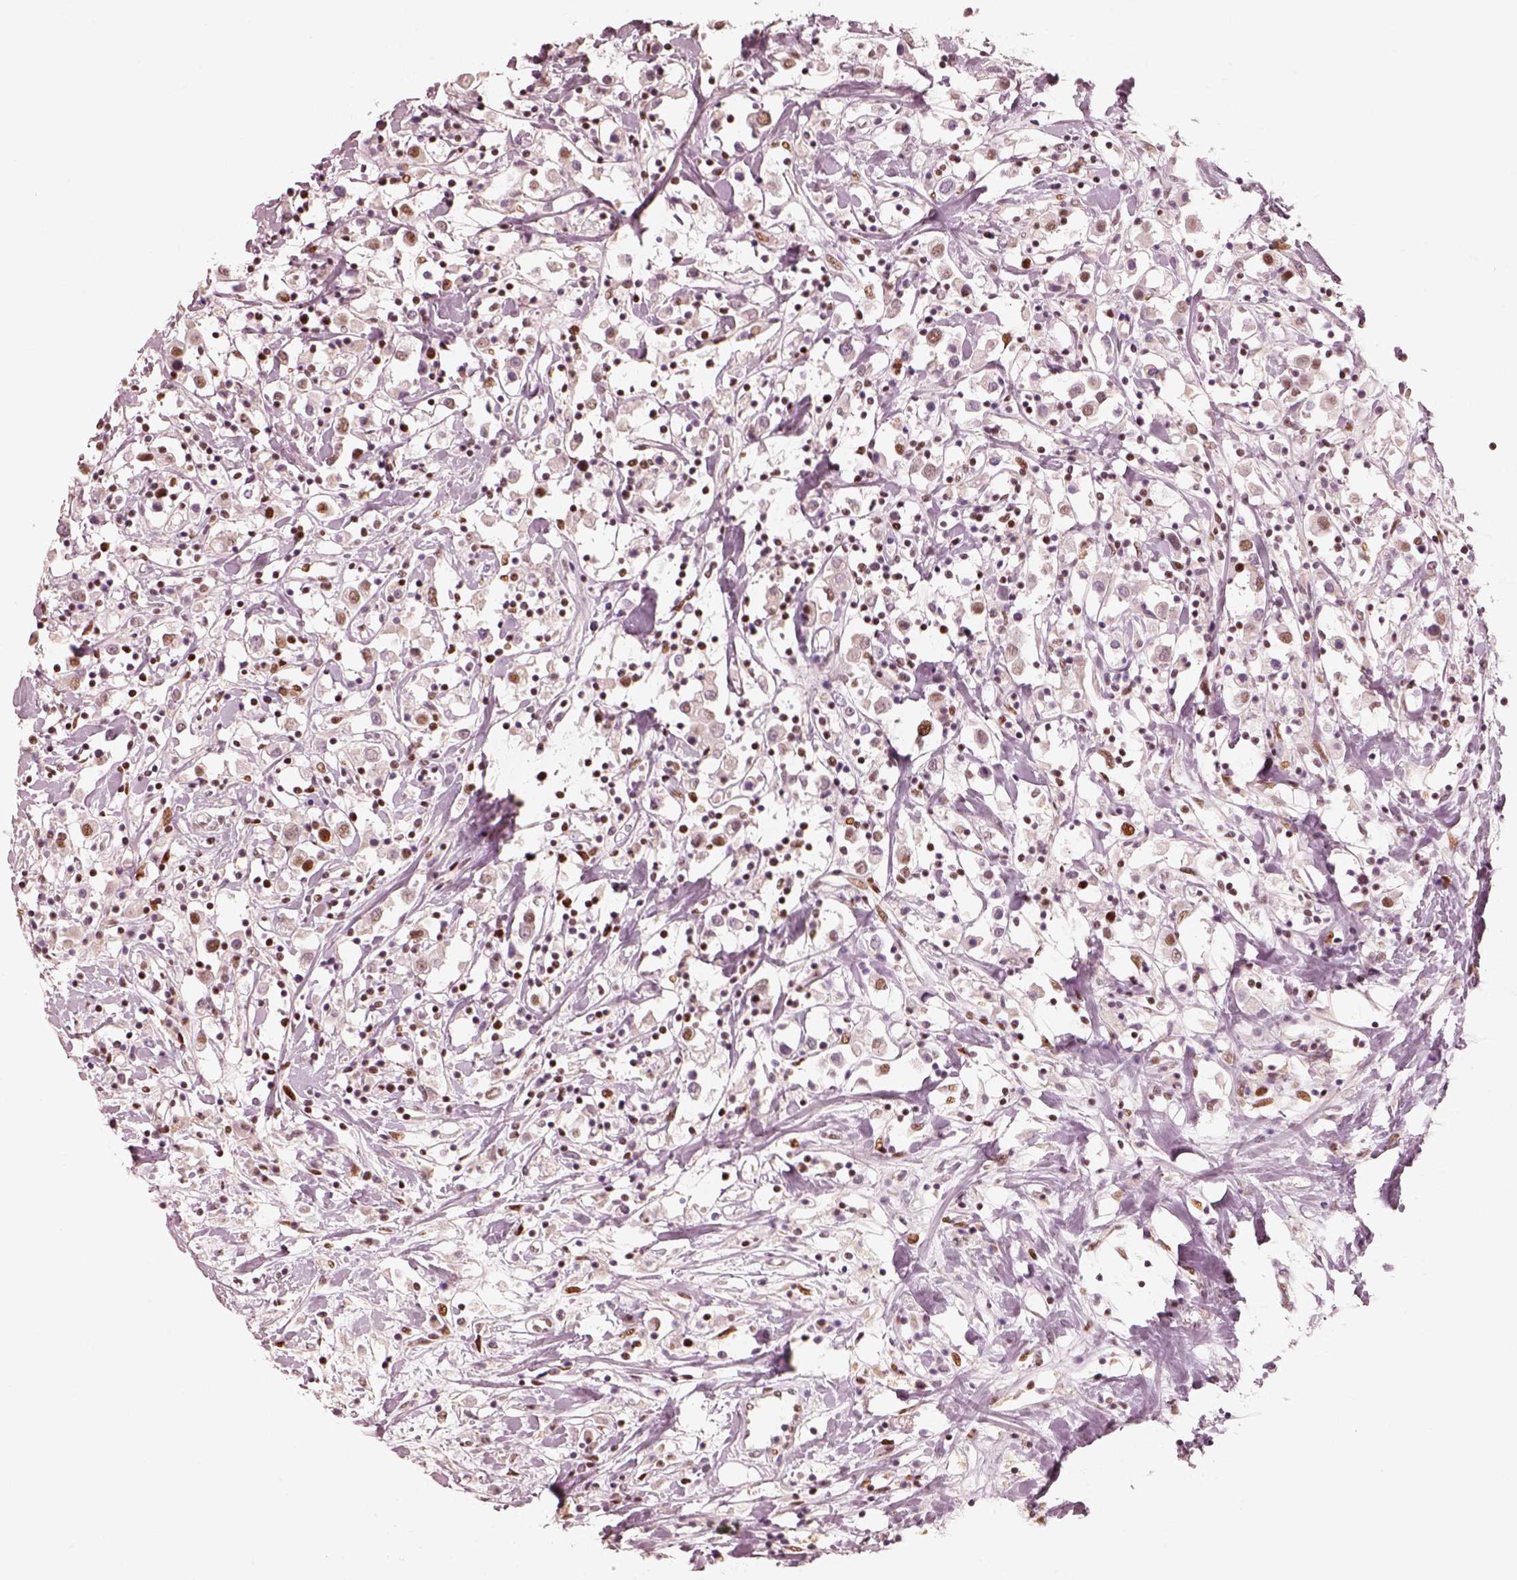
{"staining": {"intensity": "moderate", "quantity": ">75%", "location": "nuclear"}, "tissue": "breast cancer", "cell_type": "Tumor cells", "image_type": "cancer", "snomed": [{"axis": "morphology", "description": "Duct carcinoma"}, {"axis": "topography", "description": "Breast"}], "caption": "The micrograph reveals staining of breast infiltrating ductal carcinoma, revealing moderate nuclear protein staining (brown color) within tumor cells.", "gene": "HNRNPC", "patient": {"sex": "female", "age": 61}}